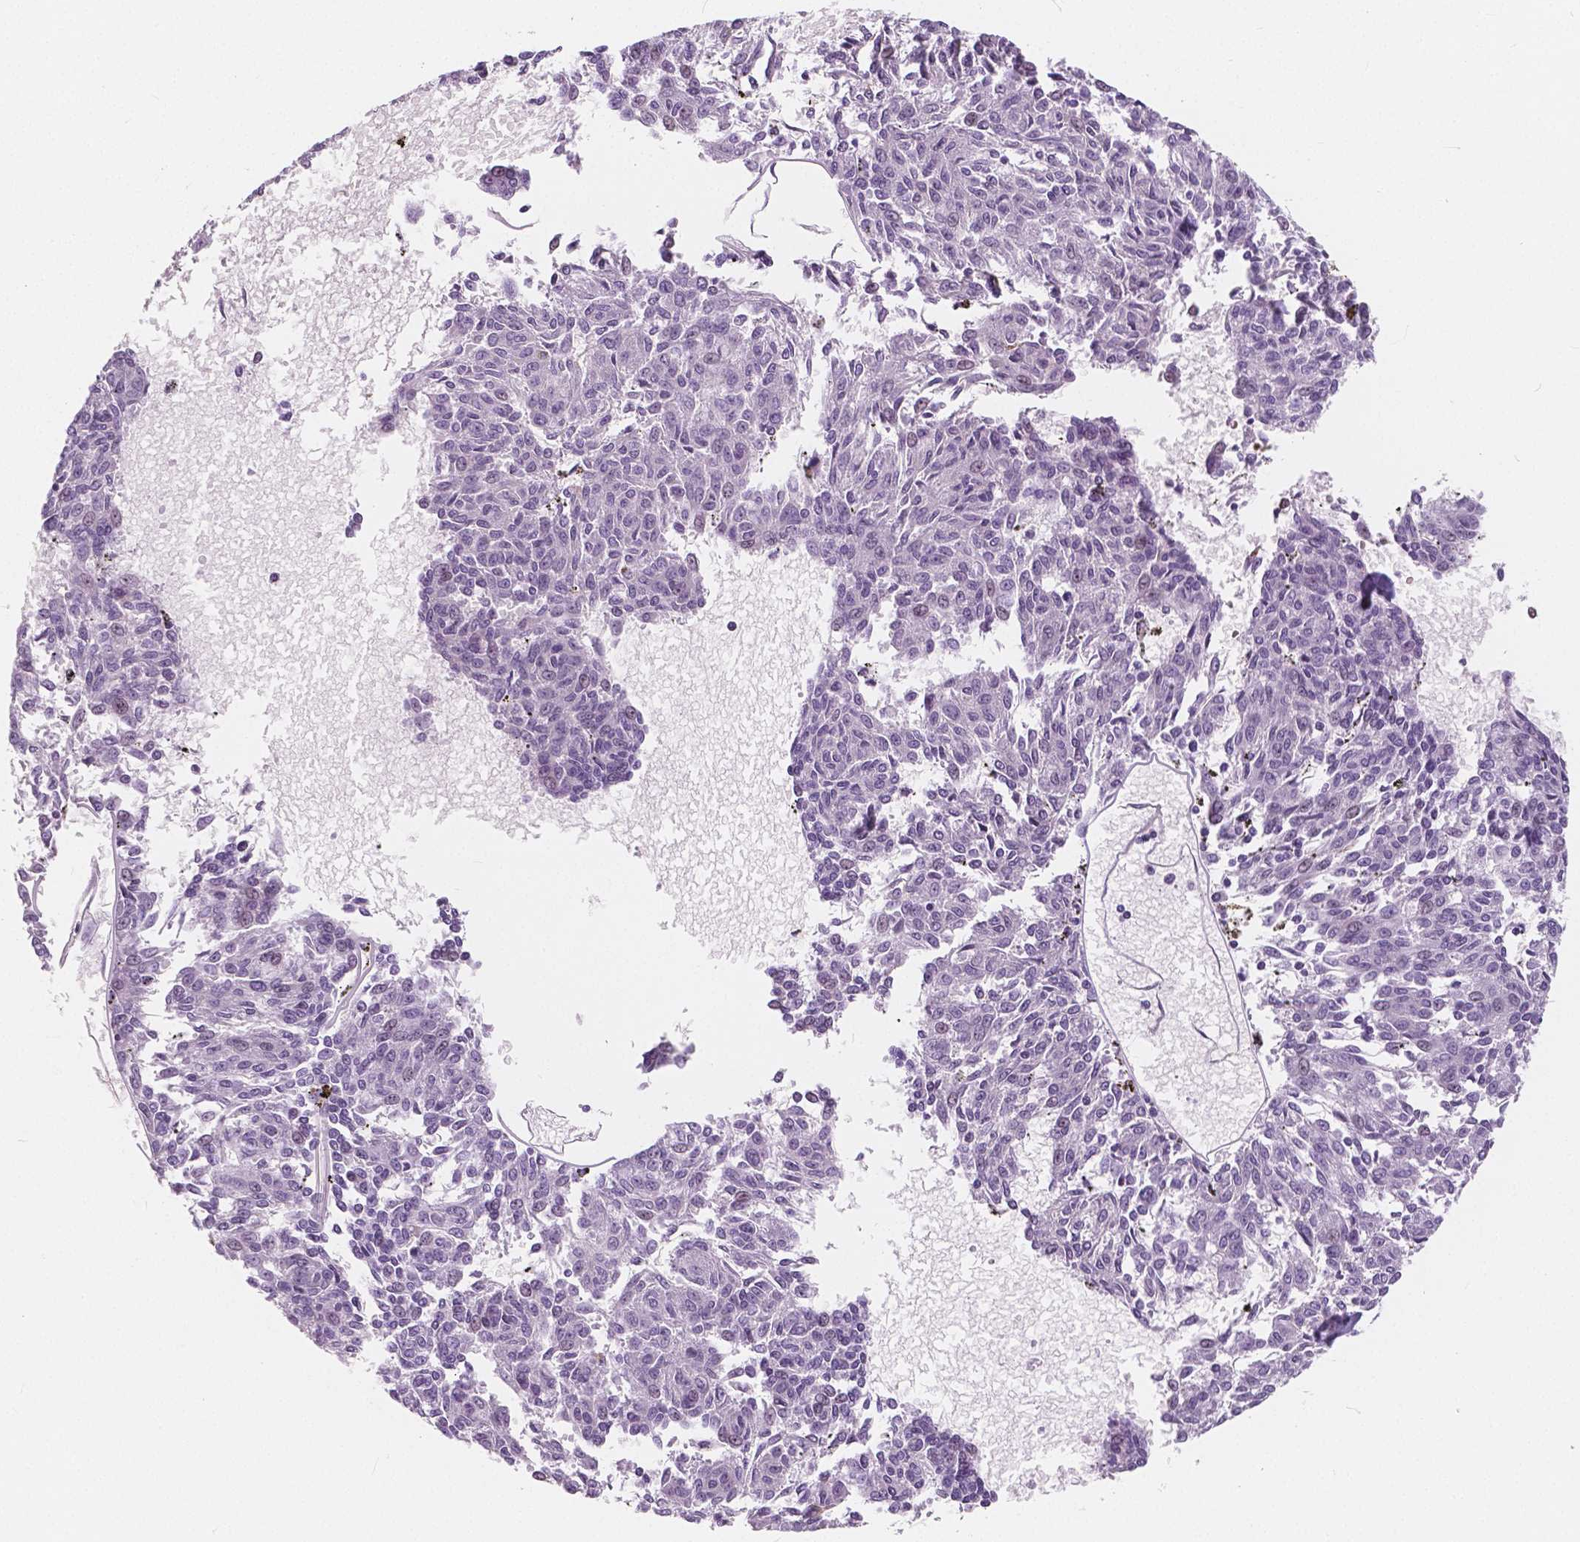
{"staining": {"intensity": "negative", "quantity": "none", "location": "none"}, "tissue": "melanoma", "cell_type": "Tumor cells", "image_type": "cancer", "snomed": [{"axis": "morphology", "description": "Malignant melanoma, NOS"}, {"axis": "topography", "description": "Skin"}], "caption": "Tumor cells are negative for brown protein staining in melanoma.", "gene": "NOLC1", "patient": {"sex": "female", "age": 72}}